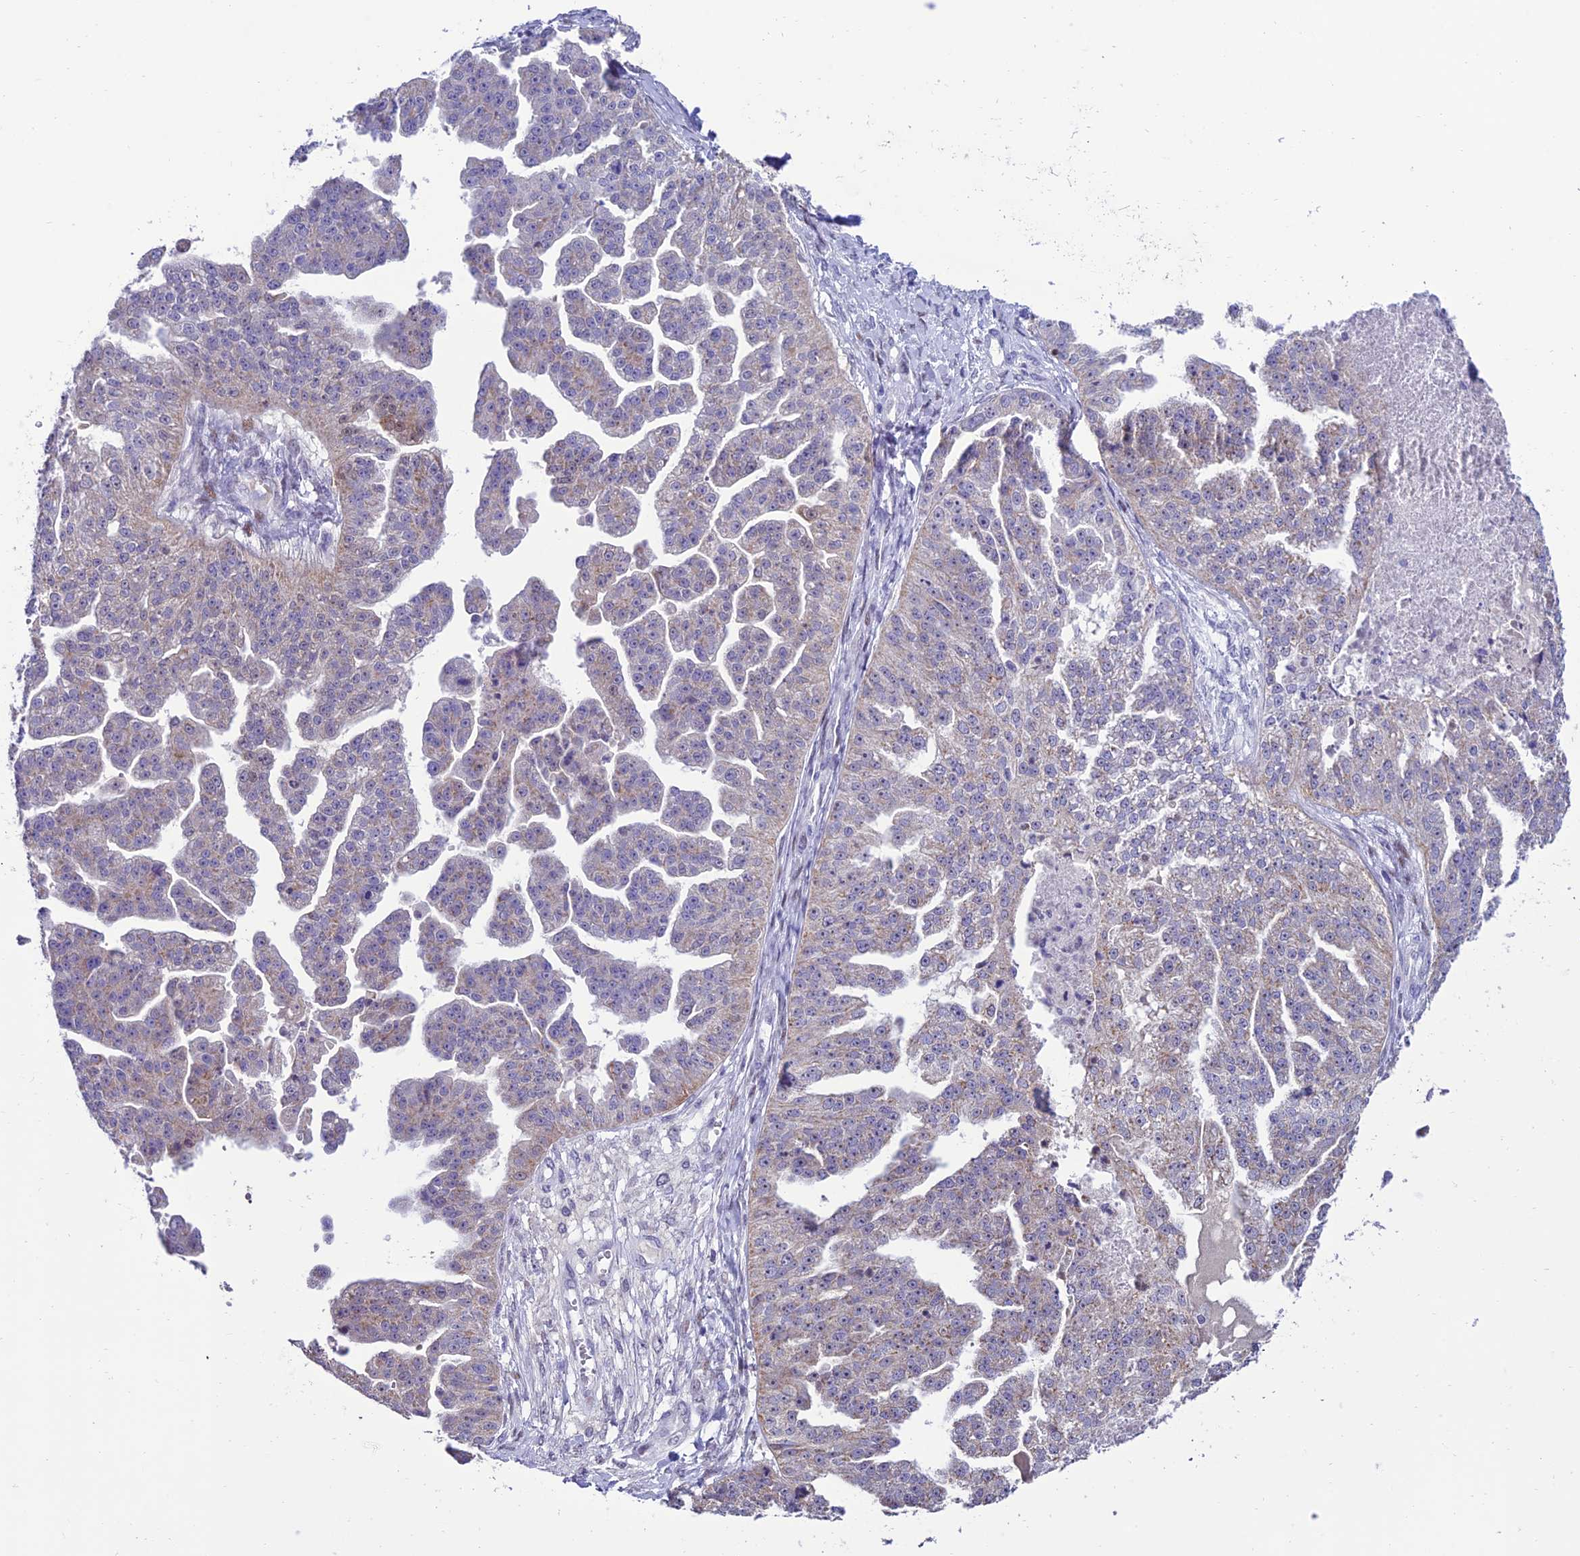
{"staining": {"intensity": "weak", "quantity": "<25%", "location": "cytoplasmic/membranous"}, "tissue": "ovarian cancer", "cell_type": "Tumor cells", "image_type": "cancer", "snomed": [{"axis": "morphology", "description": "Cystadenocarcinoma, serous, NOS"}, {"axis": "topography", "description": "Ovary"}], "caption": "Immunohistochemistry (IHC) of human ovarian cancer demonstrates no staining in tumor cells.", "gene": "SLC10A1", "patient": {"sex": "female", "age": 58}}